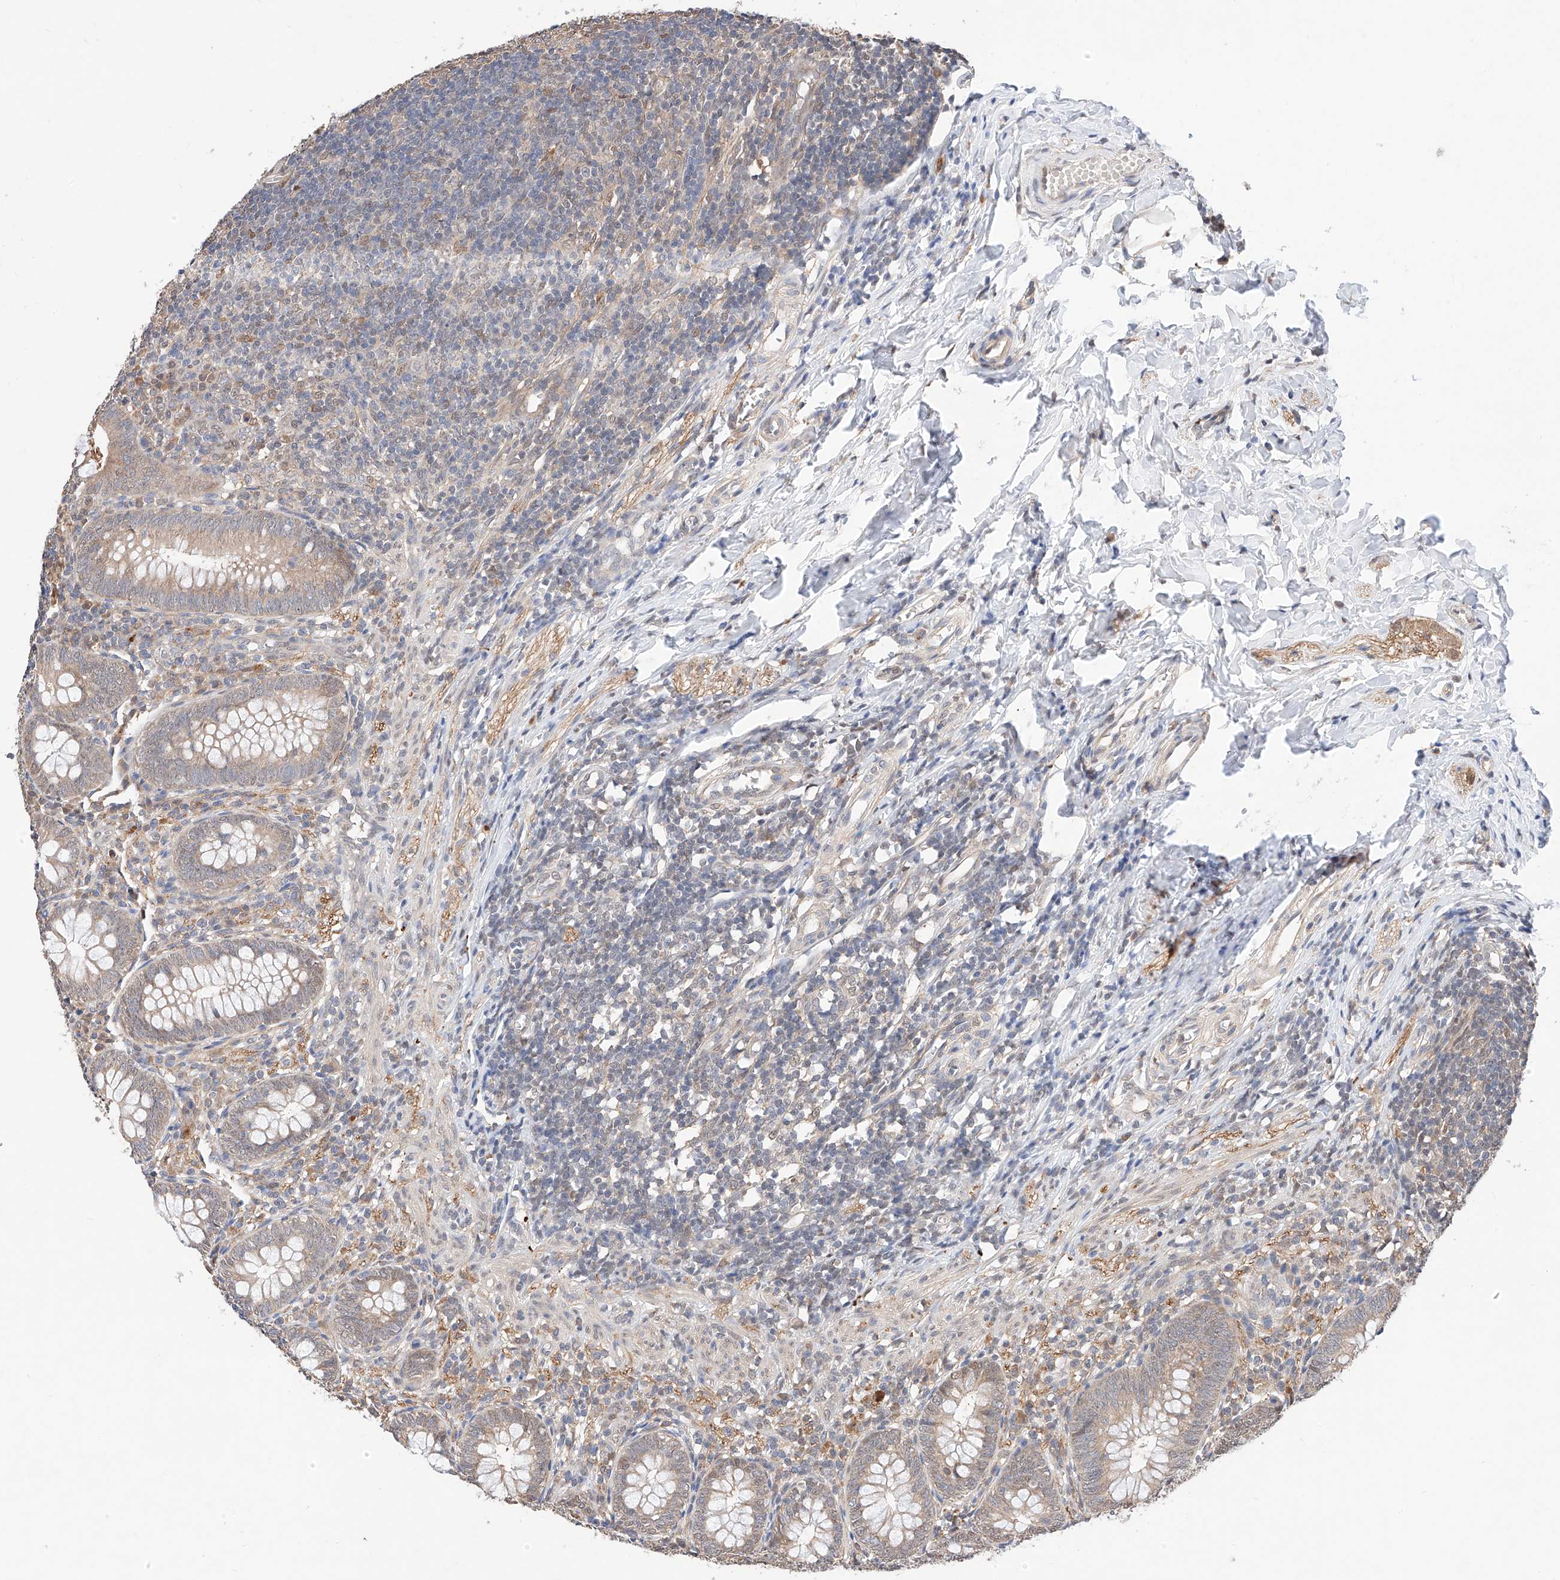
{"staining": {"intensity": "moderate", "quantity": ">75%", "location": "cytoplasmic/membranous,nuclear"}, "tissue": "appendix", "cell_type": "Glandular cells", "image_type": "normal", "snomed": [{"axis": "morphology", "description": "Normal tissue, NOS"}, {"axis": "topography", "description": "Appendix"}], "caption": "Appendix stained with IHC displays moderate cytoplasmic/membranous,nuclear staining in about >75% of glandular cells. (IHC, brightfield microscopy, high magnification).", "gene": "ZSCAN4", "patient": {"sex": "male", "age": 14}}